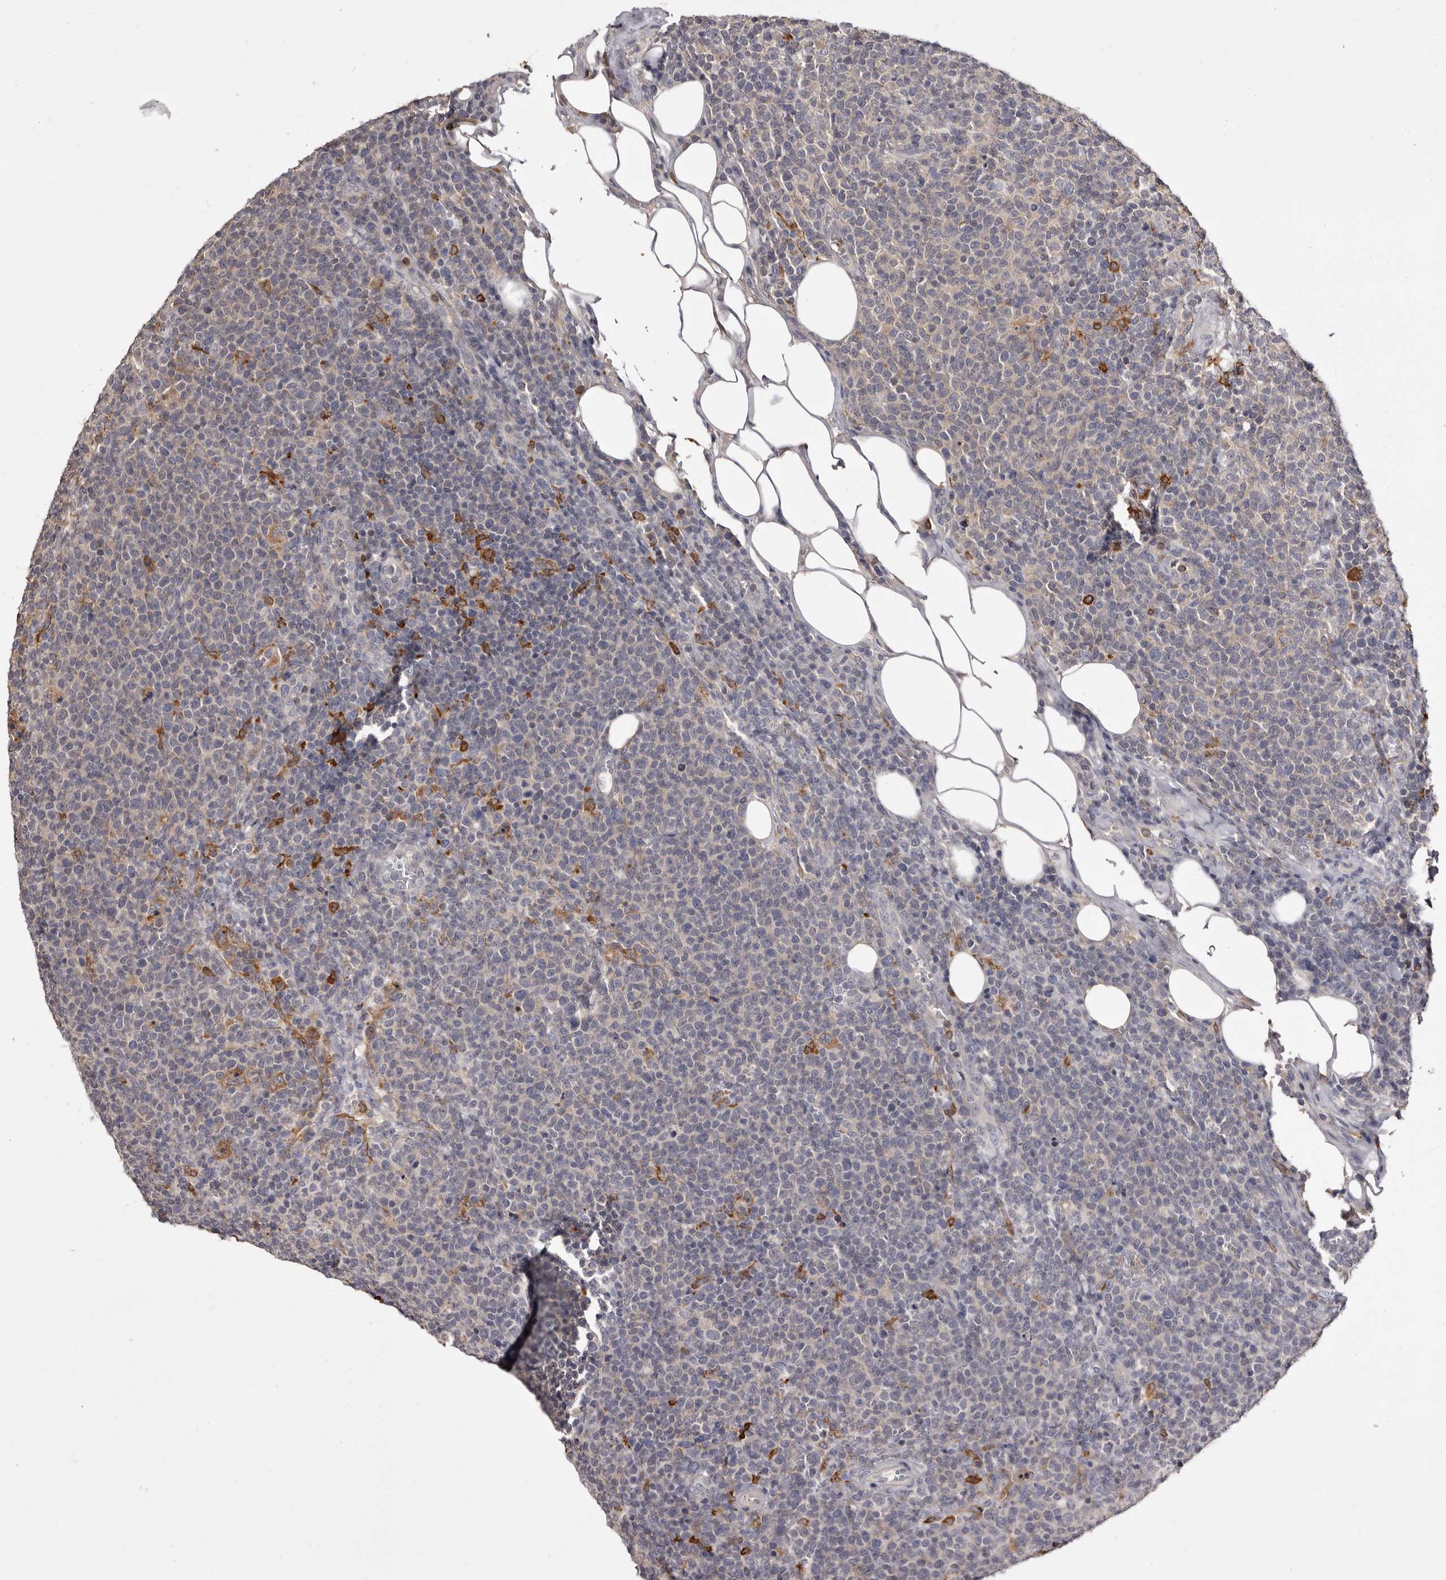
{"staining": {"intensity": "negative", "quantity": "none", "location": "none"}, "tissue": "lymphoma", "cell_type": "Tumor cells", "image_type": "cancer", "snomed": [{"axis": "morphology", "description": "Malignant lymphoma, non-Hodgkin's type, High grade"}, {"axis": "topography", "description": "Lymph node"}], "caption": "High-grade malignant lymphoma, non-Hodgkin's type was stained to show a protein in brown. There is no significant staining in tumor cells.", "gene": "TNNI1", "patient": {"sex": "male", "age": 61}}